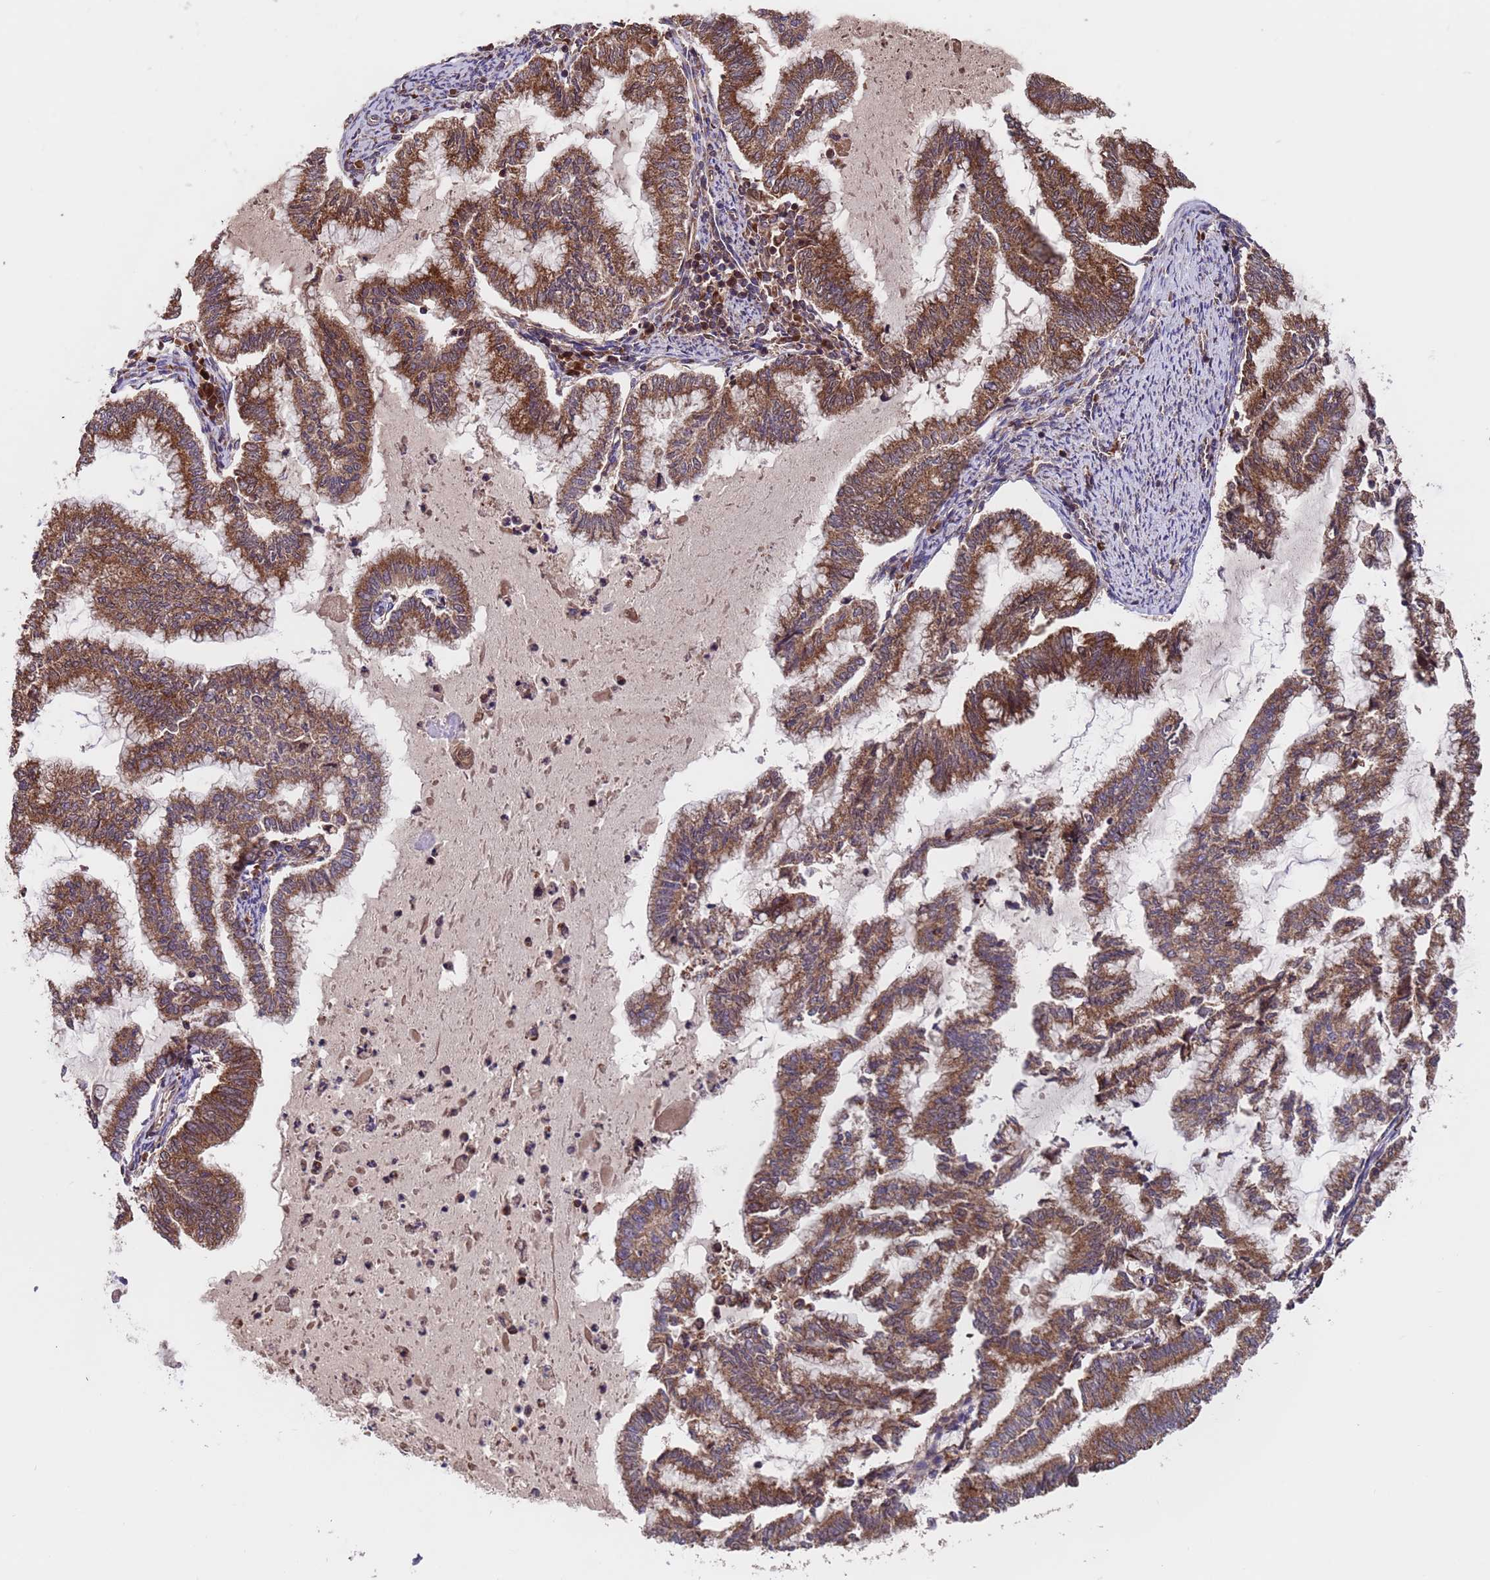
{"staining": {"intensity": "strong", "quantity": ">75%", "location": "cytoplasmic/membranous"}, "tissue": "endometrial cancer", "cell_type": "Tumor cells", "image_type": "cancer", "snomed": [{"axis": "morphology", "description": "Adenocarcinoma, NOS"}, {"axis": "topography", "description": "Endometrium"}], "caption": "Immunohistochemistry photomicrograph of neoplastic tissue: human endometrial cancer (adenocarcinoma) stained using immunohistochemistry shows high levels of strong protein expression localized specifically in the cytoplasmic/membranous of tumor cells, appearing as a cytoplasmic/membranous brown color.", "gene": "TSR3", "patient": {"sex": "female", "age": 79}}